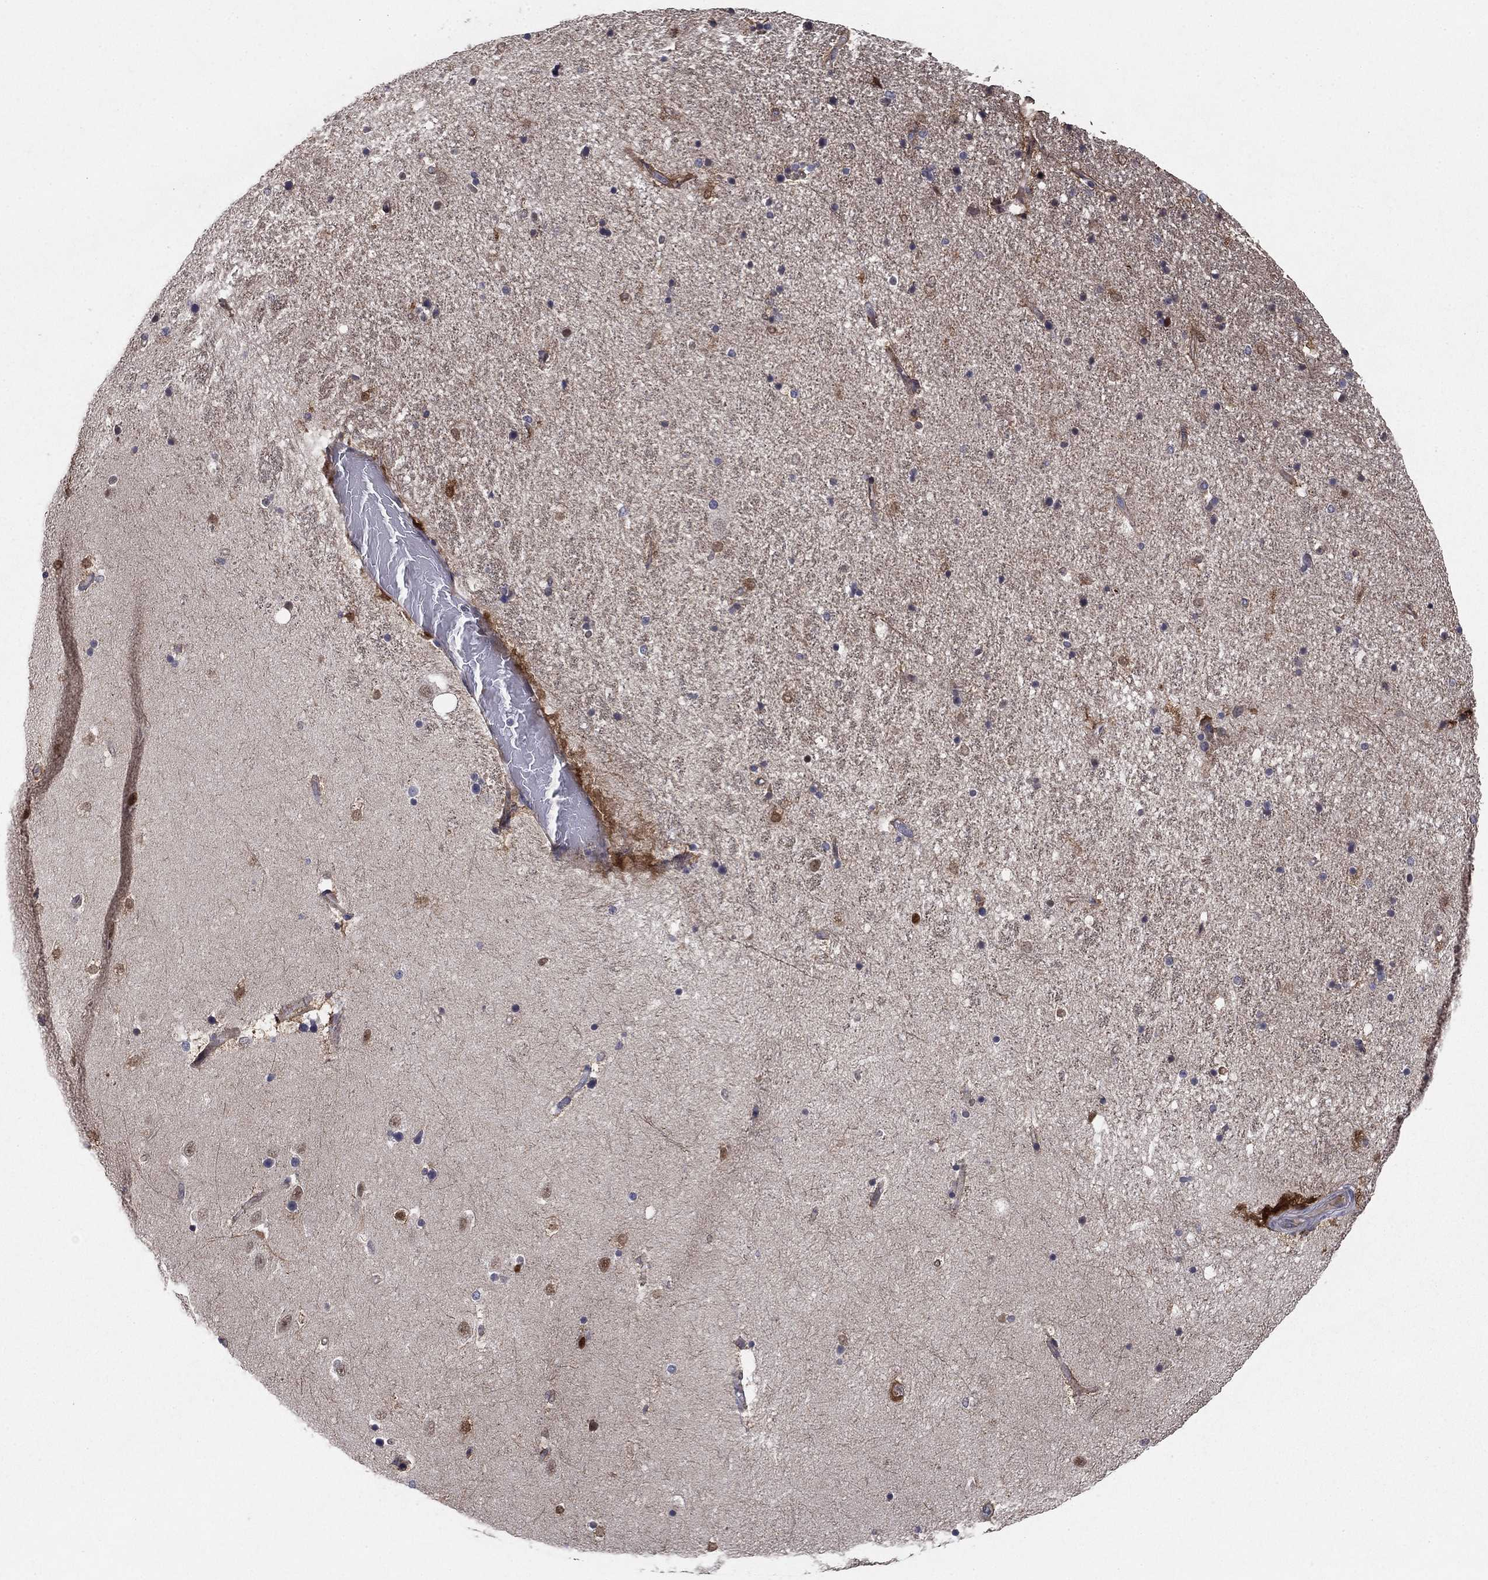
{"staining": {"intensity": "strong", "quantity": "<25%", "location": "nuclear"}, "tissue": "hippocampus", "cell_type": "Glial cells", "image_type": "normal", "snomed": [{"axis": "morphology", "description": "Normal tissue, NOS"}, {"axis": "topography", "description": "Hippocampus"}], "caption": "The immunohistochemical stain labels strong nuclear positivity in glial cells of normal hippocampus. The staining was performed using DAB (3,3'-diaminobenzidine) to visualize the protein expression in brown, while the nuclei were stained in blue with hematoxylin (Magnification: 20x).", "gene": "BCL11A", "patient": {"sex": "male", "age": 49}}